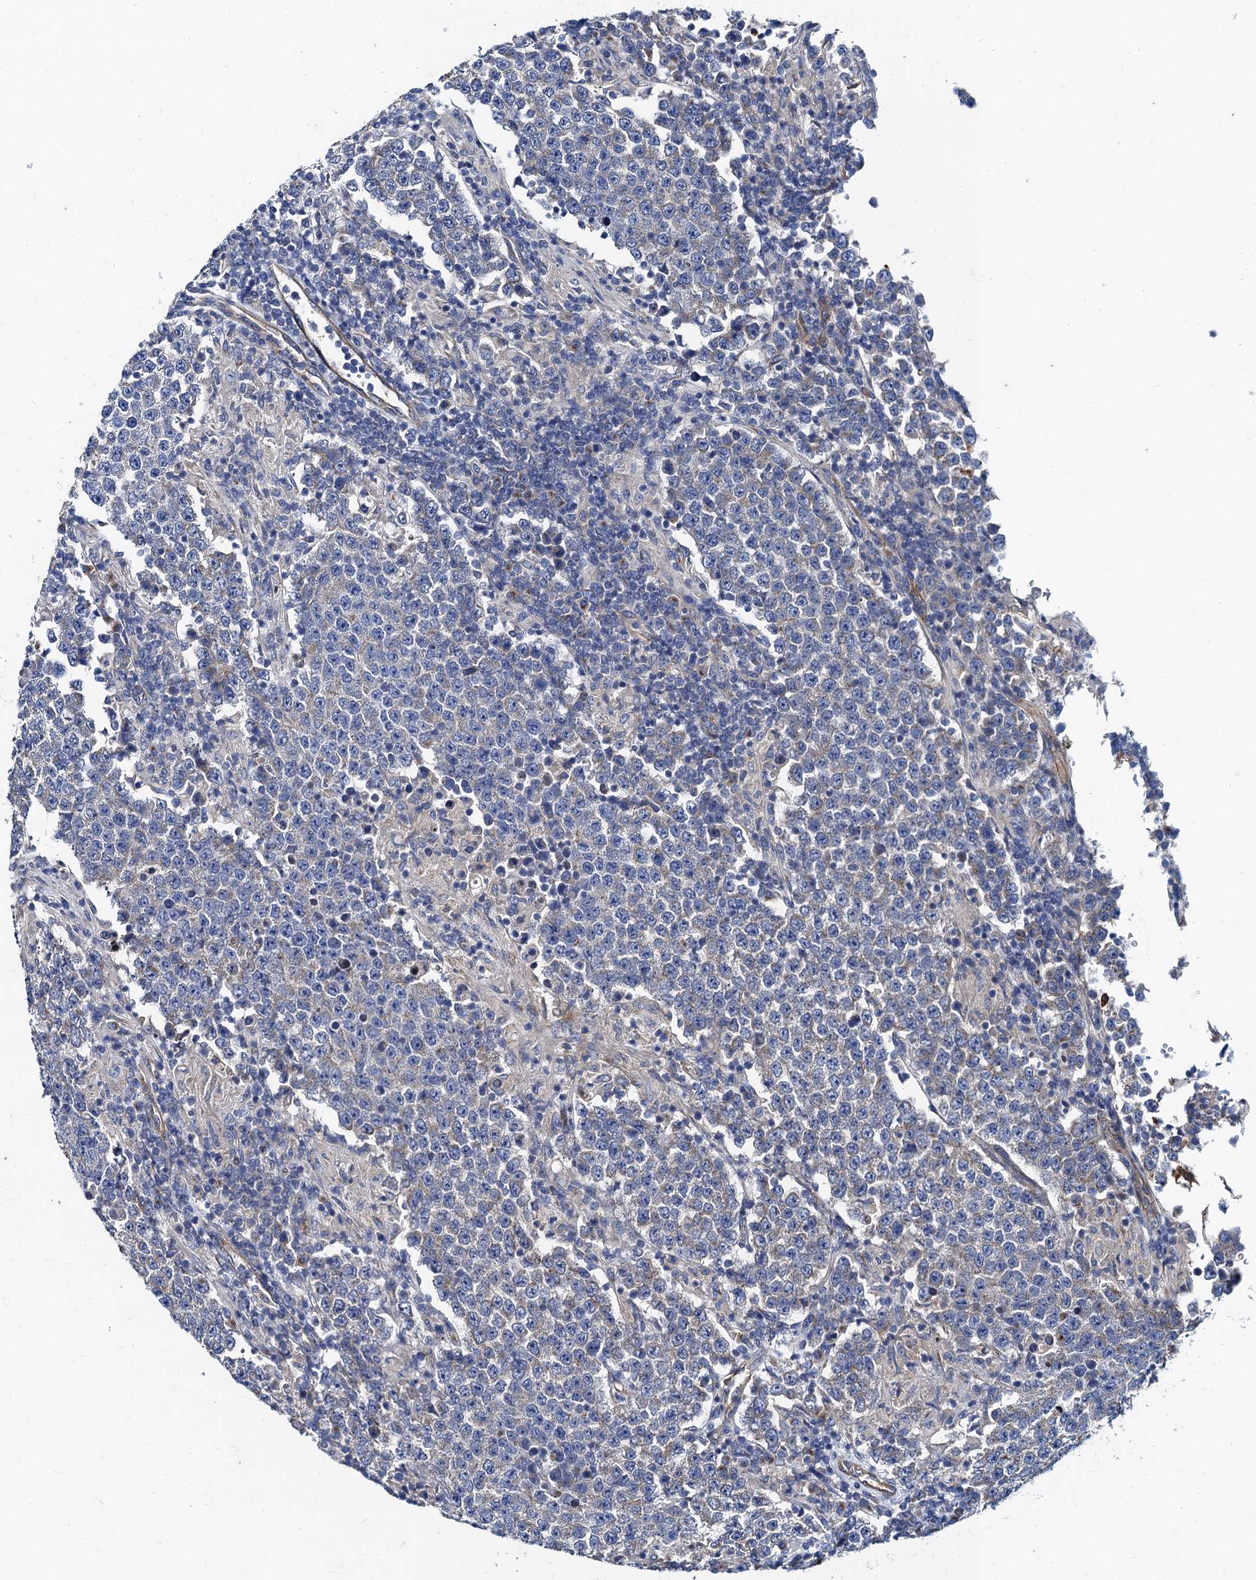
{"staining": {"intensity": "negative", "quantity": "none", "location": "none"}, "tissue": "testis cancer", "cell_type": "Tumor cells", "image_type": "cancer", "snomed": [{"axis": "morphology", "description": "Normal tissue, NOS"}, {"axis": "morphology", "description": "Urothelial carcinoma, High grade"}, {"axis": "morphology", "description": "Seminoma, NOS"}, {"axis": "morphology", "description": "Carcinoma, Embryonal, NOS"}, {"axis": "topography", "description": "Urinary bladder"}, {"axis": "topography", "description": "Testis"}], "caption": "This is a histopathology image of immunohistochemistry (IHC) staining of testis cancer (urothelial carcinoma (high-grade)), which shows no staining in tumor cells.", "gene": "NGRN", "patient": {"sex": "male", "age": 41}}